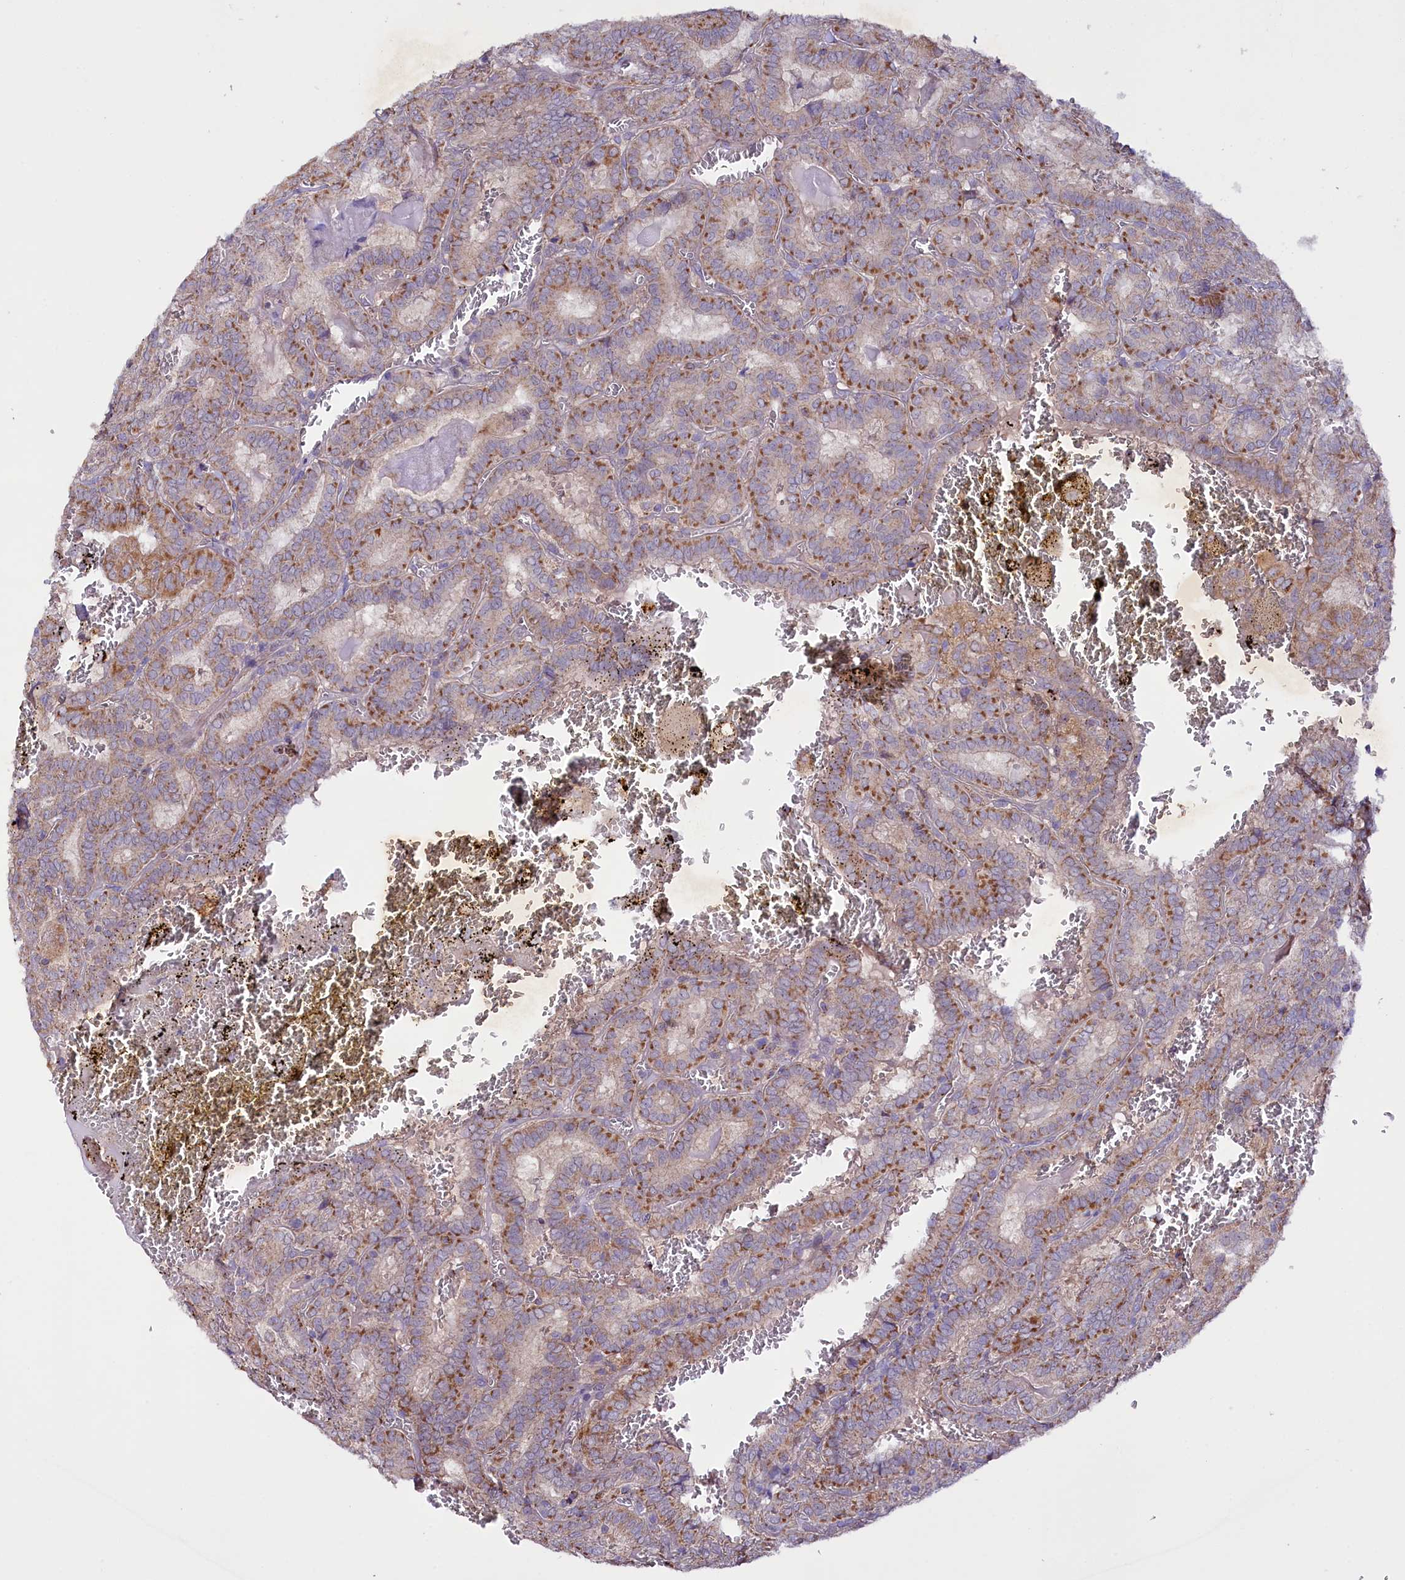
{"staining": {"intensity": "moderate", "quantity": ">75%", "location": "cytoplasmic/membranous"}, "tissue": "thyroid cancer", "cell_type": "Tumor cells", "image_type": "cancer", "snomed": [{"axis": "morphology", "description": "Papillary adenocarcinoma, NOS"}, {"axis": "topography", "description": "Thyroid gland"}], "caption": "Immunohistochemical staining of thyroid papillary adenocarcinoma exhibits medium levels of moderate cytoplasmic/membranous protein staining in about >75% of tumor cells.", "gene": "ZNF45", "patient": {"sex": "female", "age": 72}}